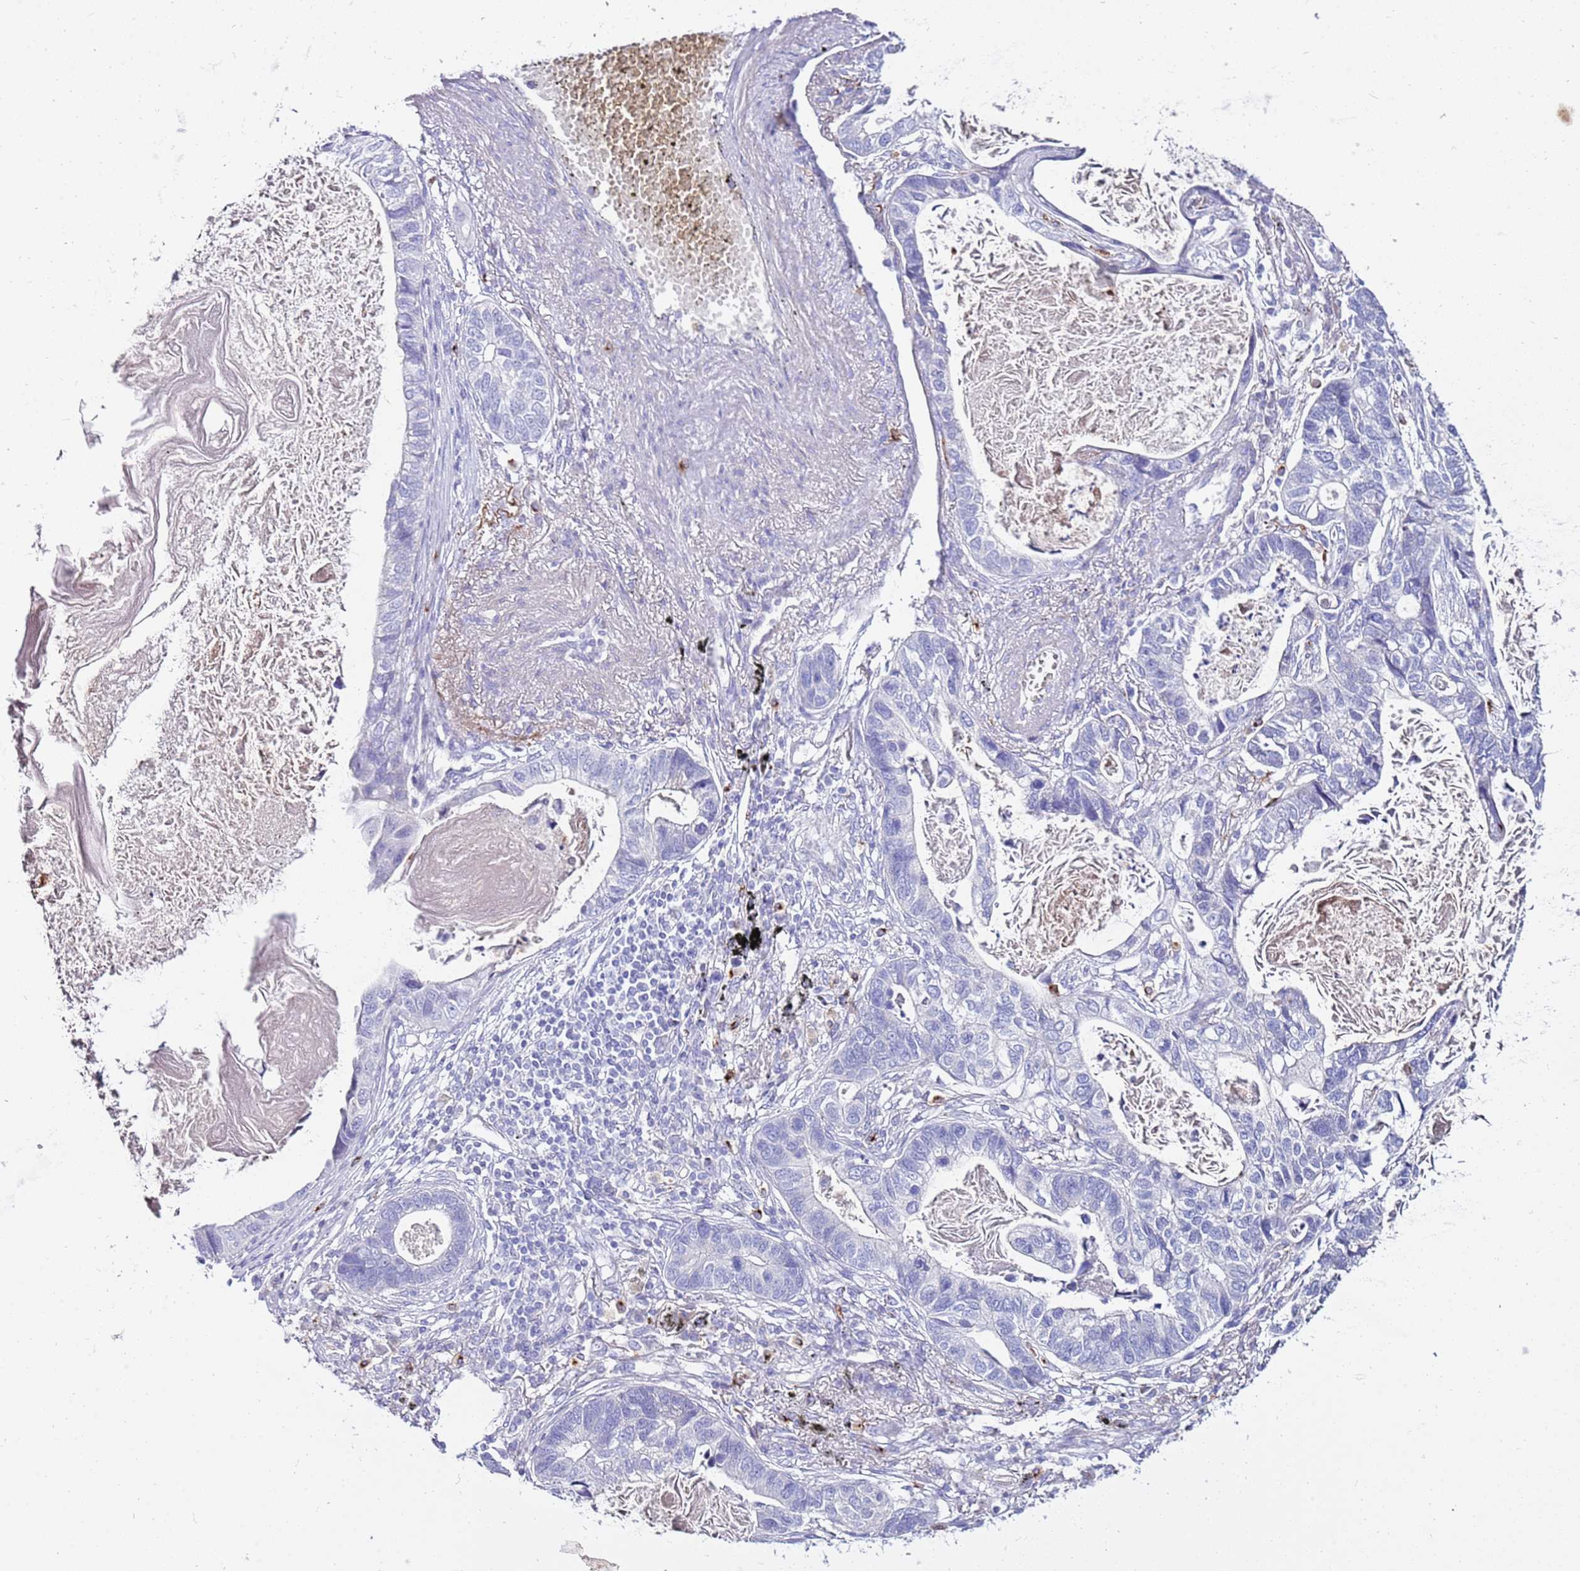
{"staining": {"intensity": "negative", "quantity": "none", "location": "none"}, "tissue": "lung cancer", "cell_type": "Tumor cells", "image_type": "cancer", "snomed": [{"axis": "morphology", "description": "Adenocarcinoma, NOS"}, {"axis": "topography", "description": "Lung"}], "caption": "This image is of lung adenocarcinoma stained with immunohistochemistry to label a protein in brown with the nuclei are counter-stained blue. There is no positivity in tumor cells.", "gene": "EVPLL", "patient": {"sex": "male", "age": 67}}